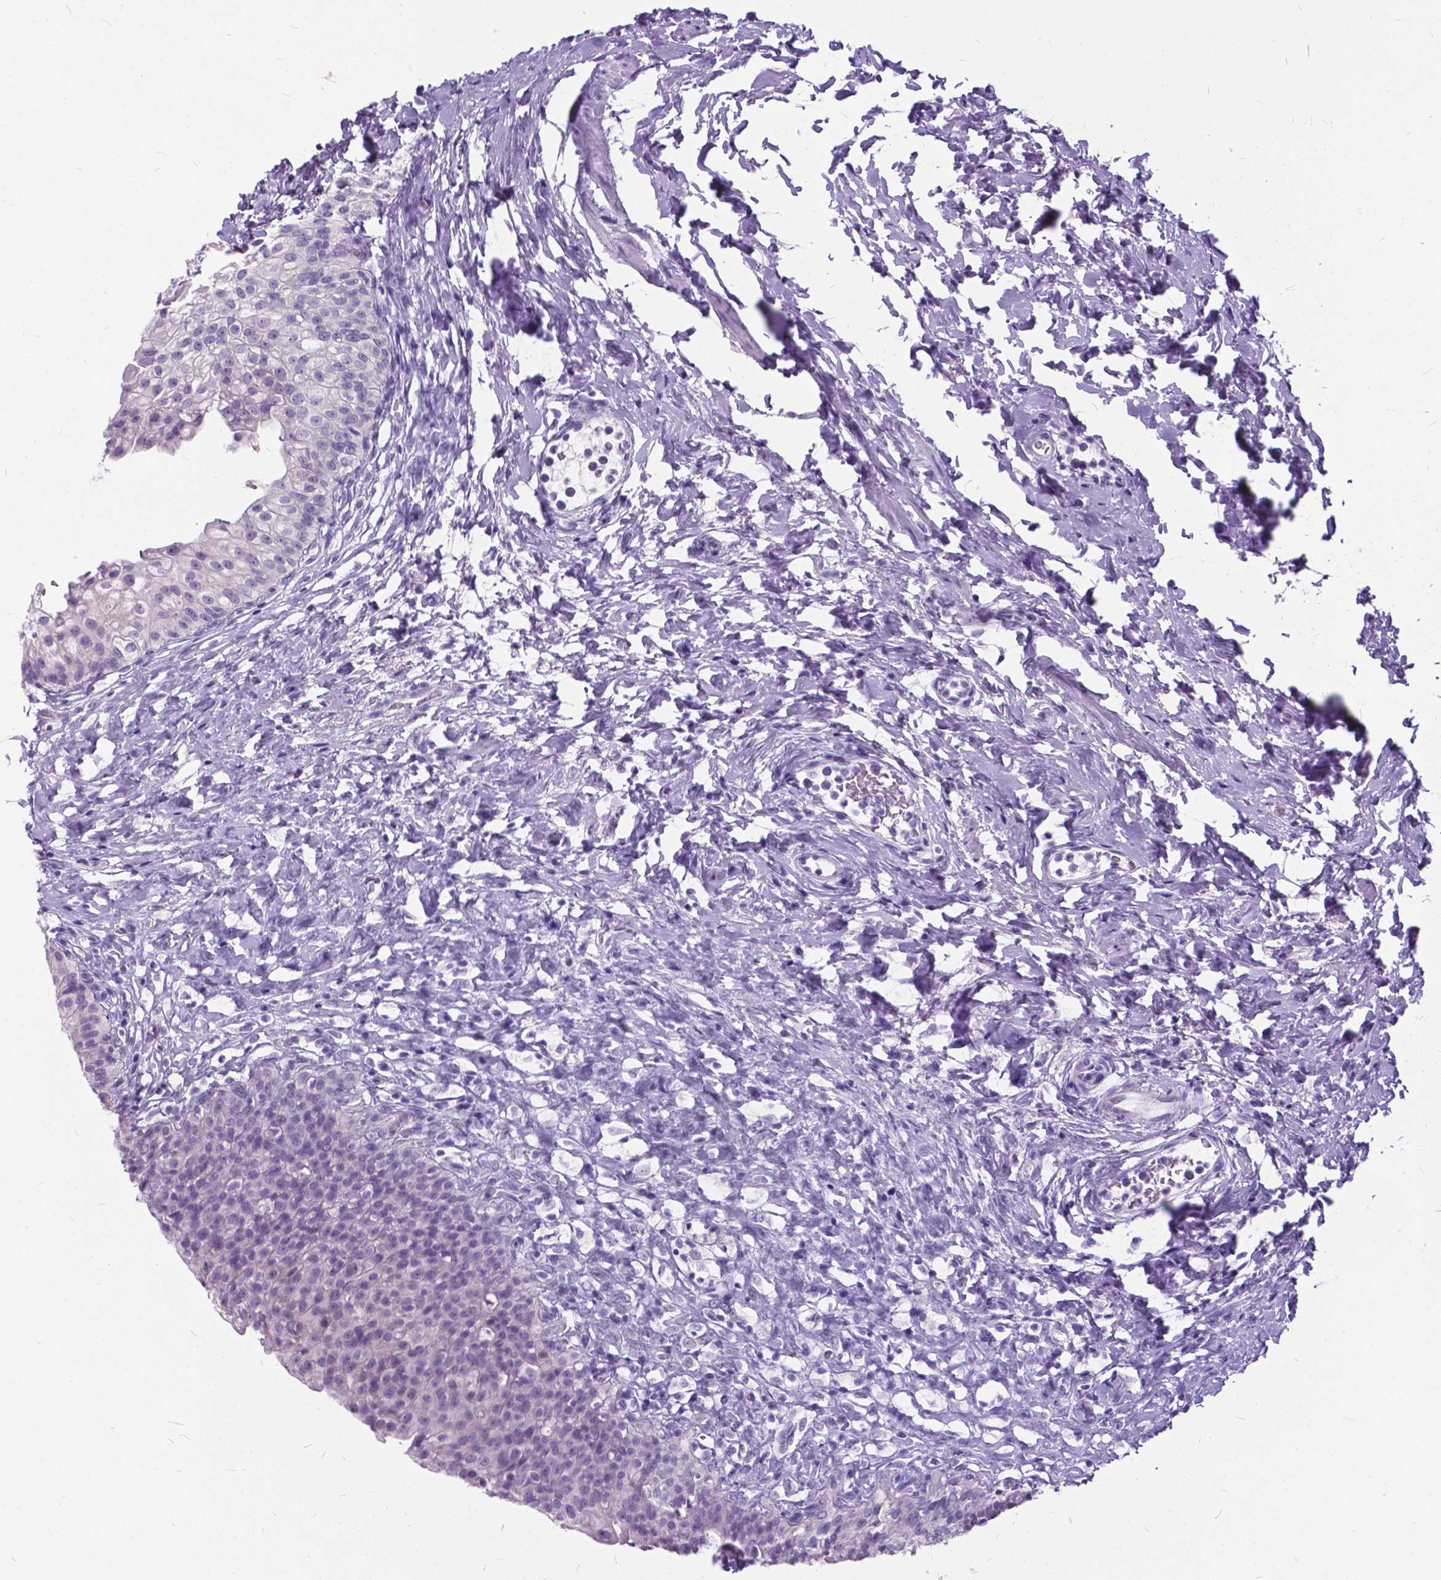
{"staining": {"intensity": "negative", "quantity": "none", "location": "none"}, "tissue": "urinary bladder", "cell_type": "Urothelial cells", "image_type": "normal", "snomed": [{"axis": "morphology", "description": "Normal tissue, NOS"}, {"axis": "topography", "description": "Urinary bladder"}], "caption": "DAB immunohistochemical staining of unremarkable urinary bladder exhibits no significant expression in urothelial cells.", "gene": "BSND", "patient": {"sex": "male", "age": 76}}